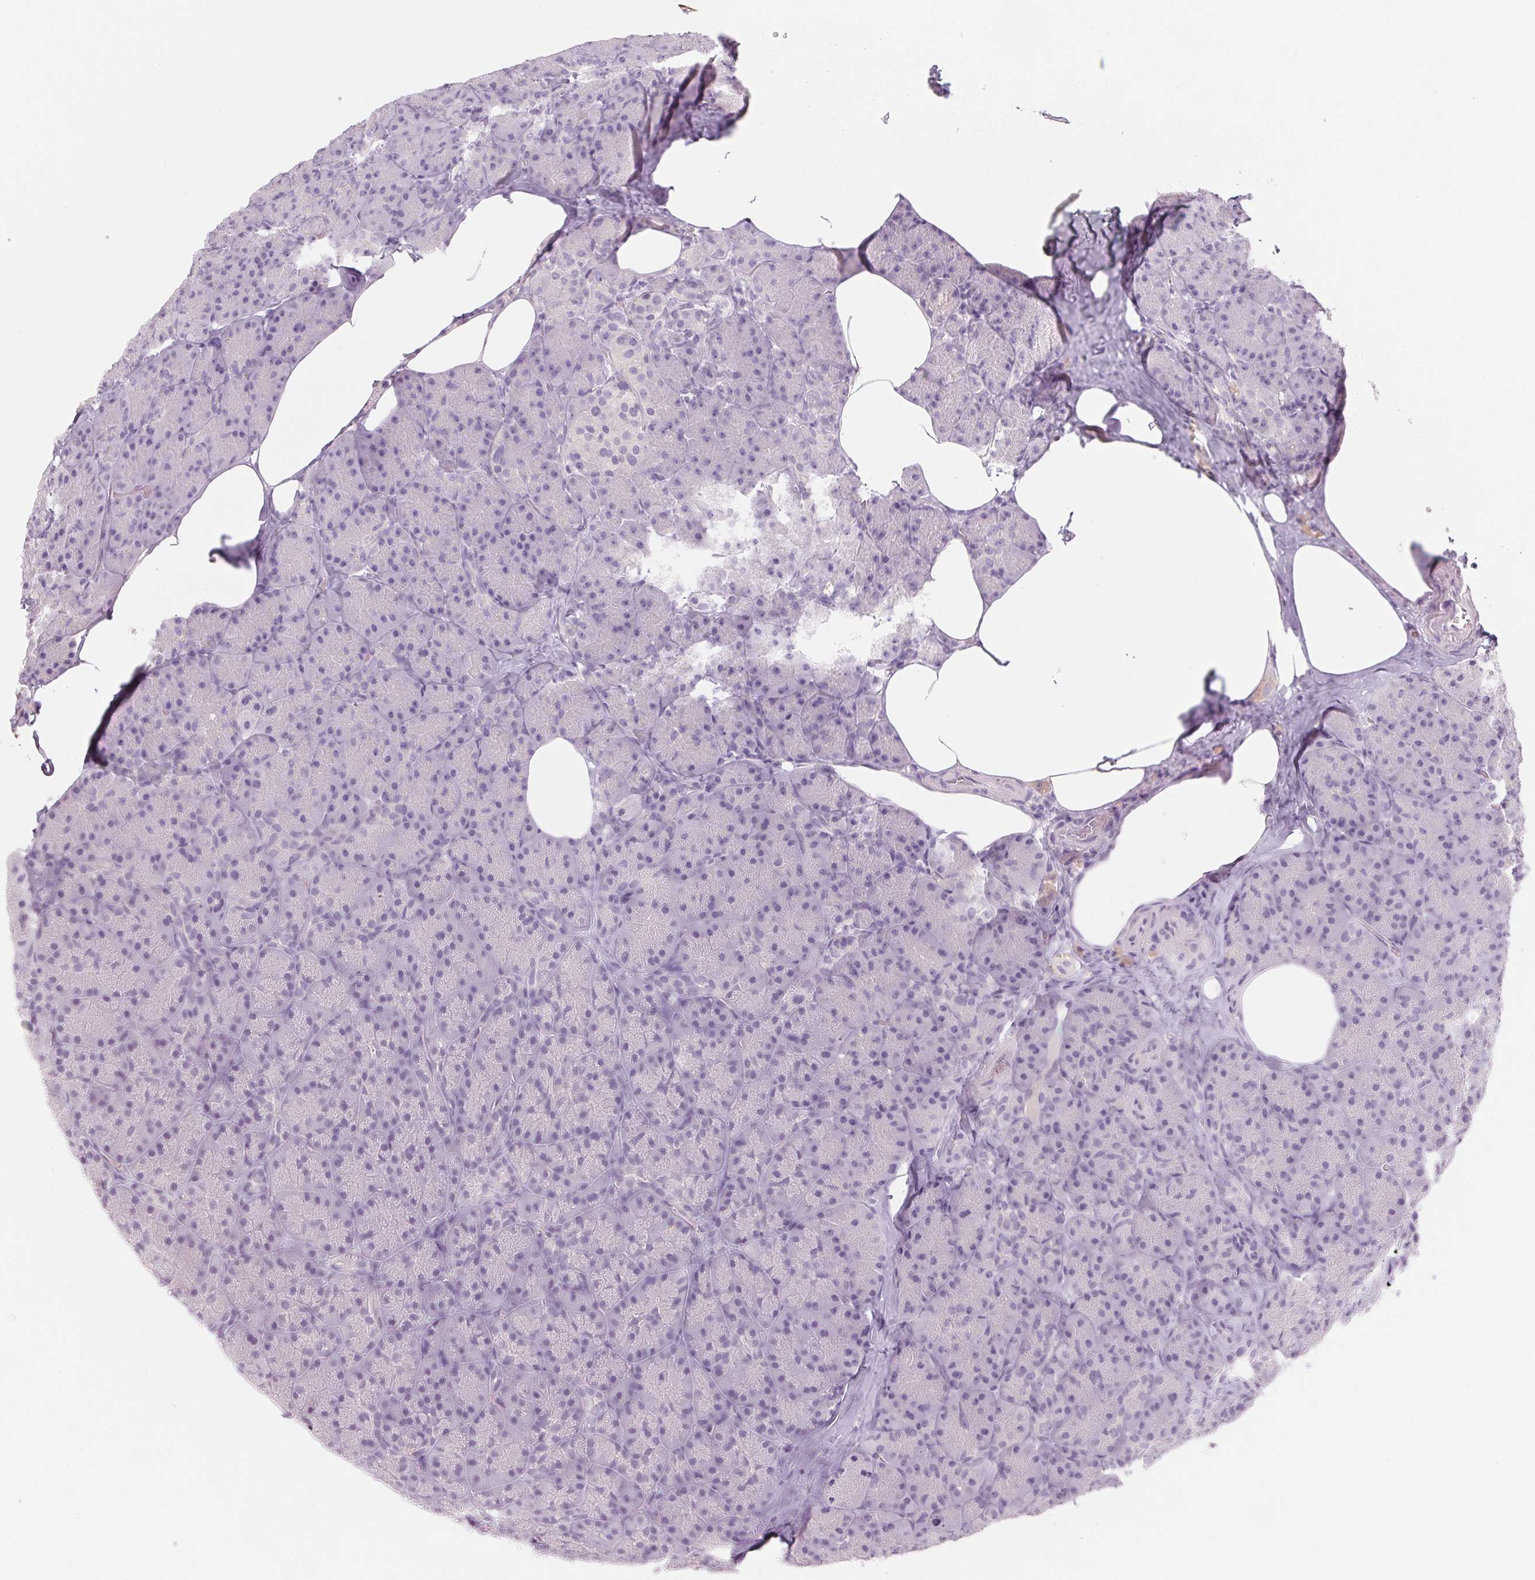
{"staining": {"intensity": "negative", "quantity": "none", "location": "none"}, "tissue": "pancreas", "cell_type": "Exocrine glandular cells", "image_type": "normal", "snomed": [{"axis": "morphology", "description": "Normal tissue, NOS"}, {"axis": "topography", "description": "Pancreas"}], "caption": "Immunohistochemistry (IHC) of normal pancreas reveals no expression in exocrine glandular cells.", "gene": "RPTN", "patient": {"sex": "male", "age": 57}}